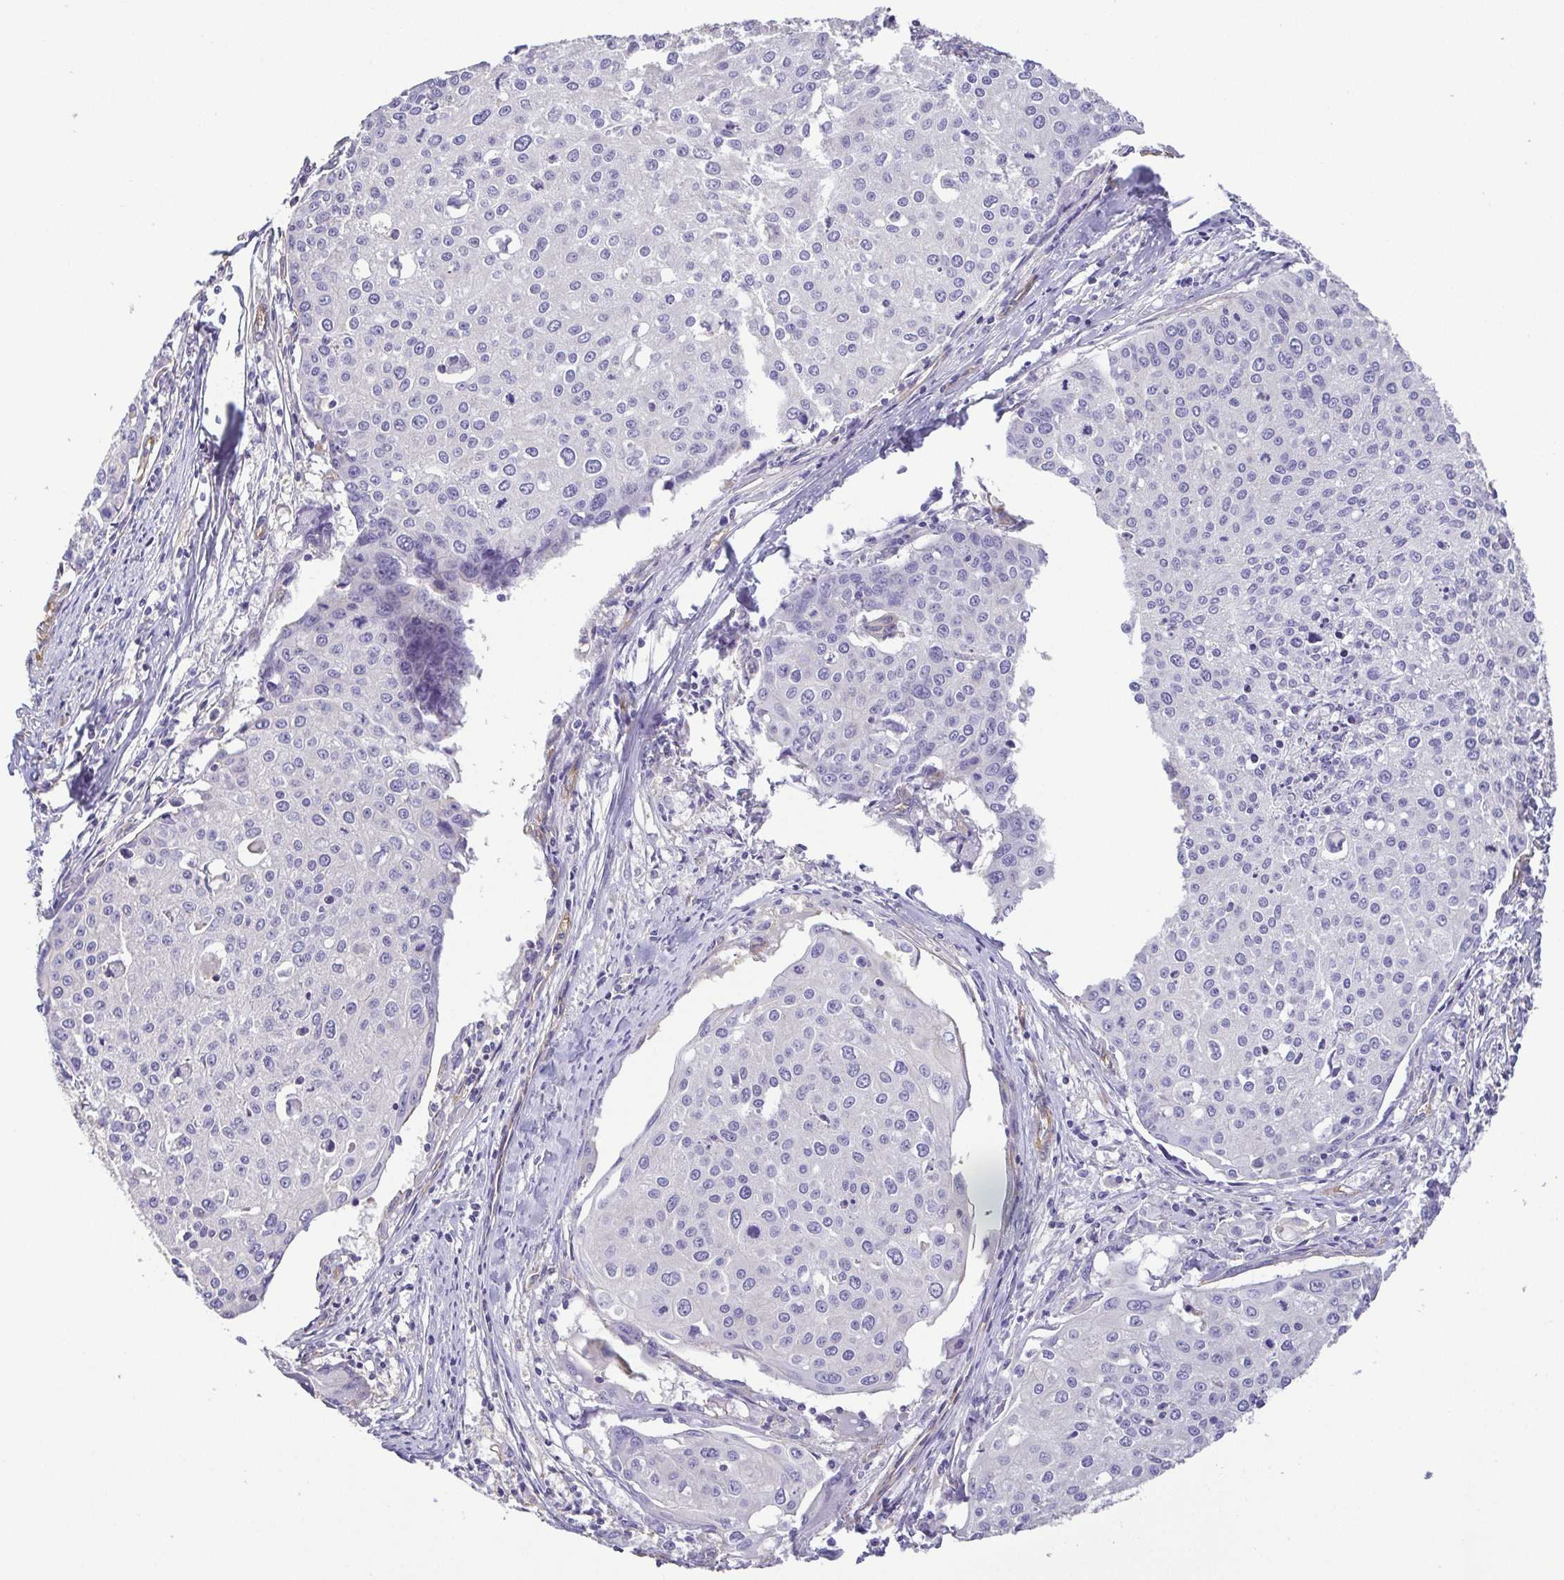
{"staining": {"intensity": "negative", "quantity": "none", "location": "none"}, "tissue": "cervical cancer", "cell_type": "Tumor cells", "image_type": "cancer", "snomed": [{"axis": "morphology", "description": "Squamous cell carcinoma, NOS"}, {"axis": "topography", "description": "Cervix"}], "caption": "Immunohistochemical staining of cervical squamous cell carcinoma shows no significant positivity in tumor cells.", "gene": "MYL6", "patient": {"sex": "female", "age": 38}}